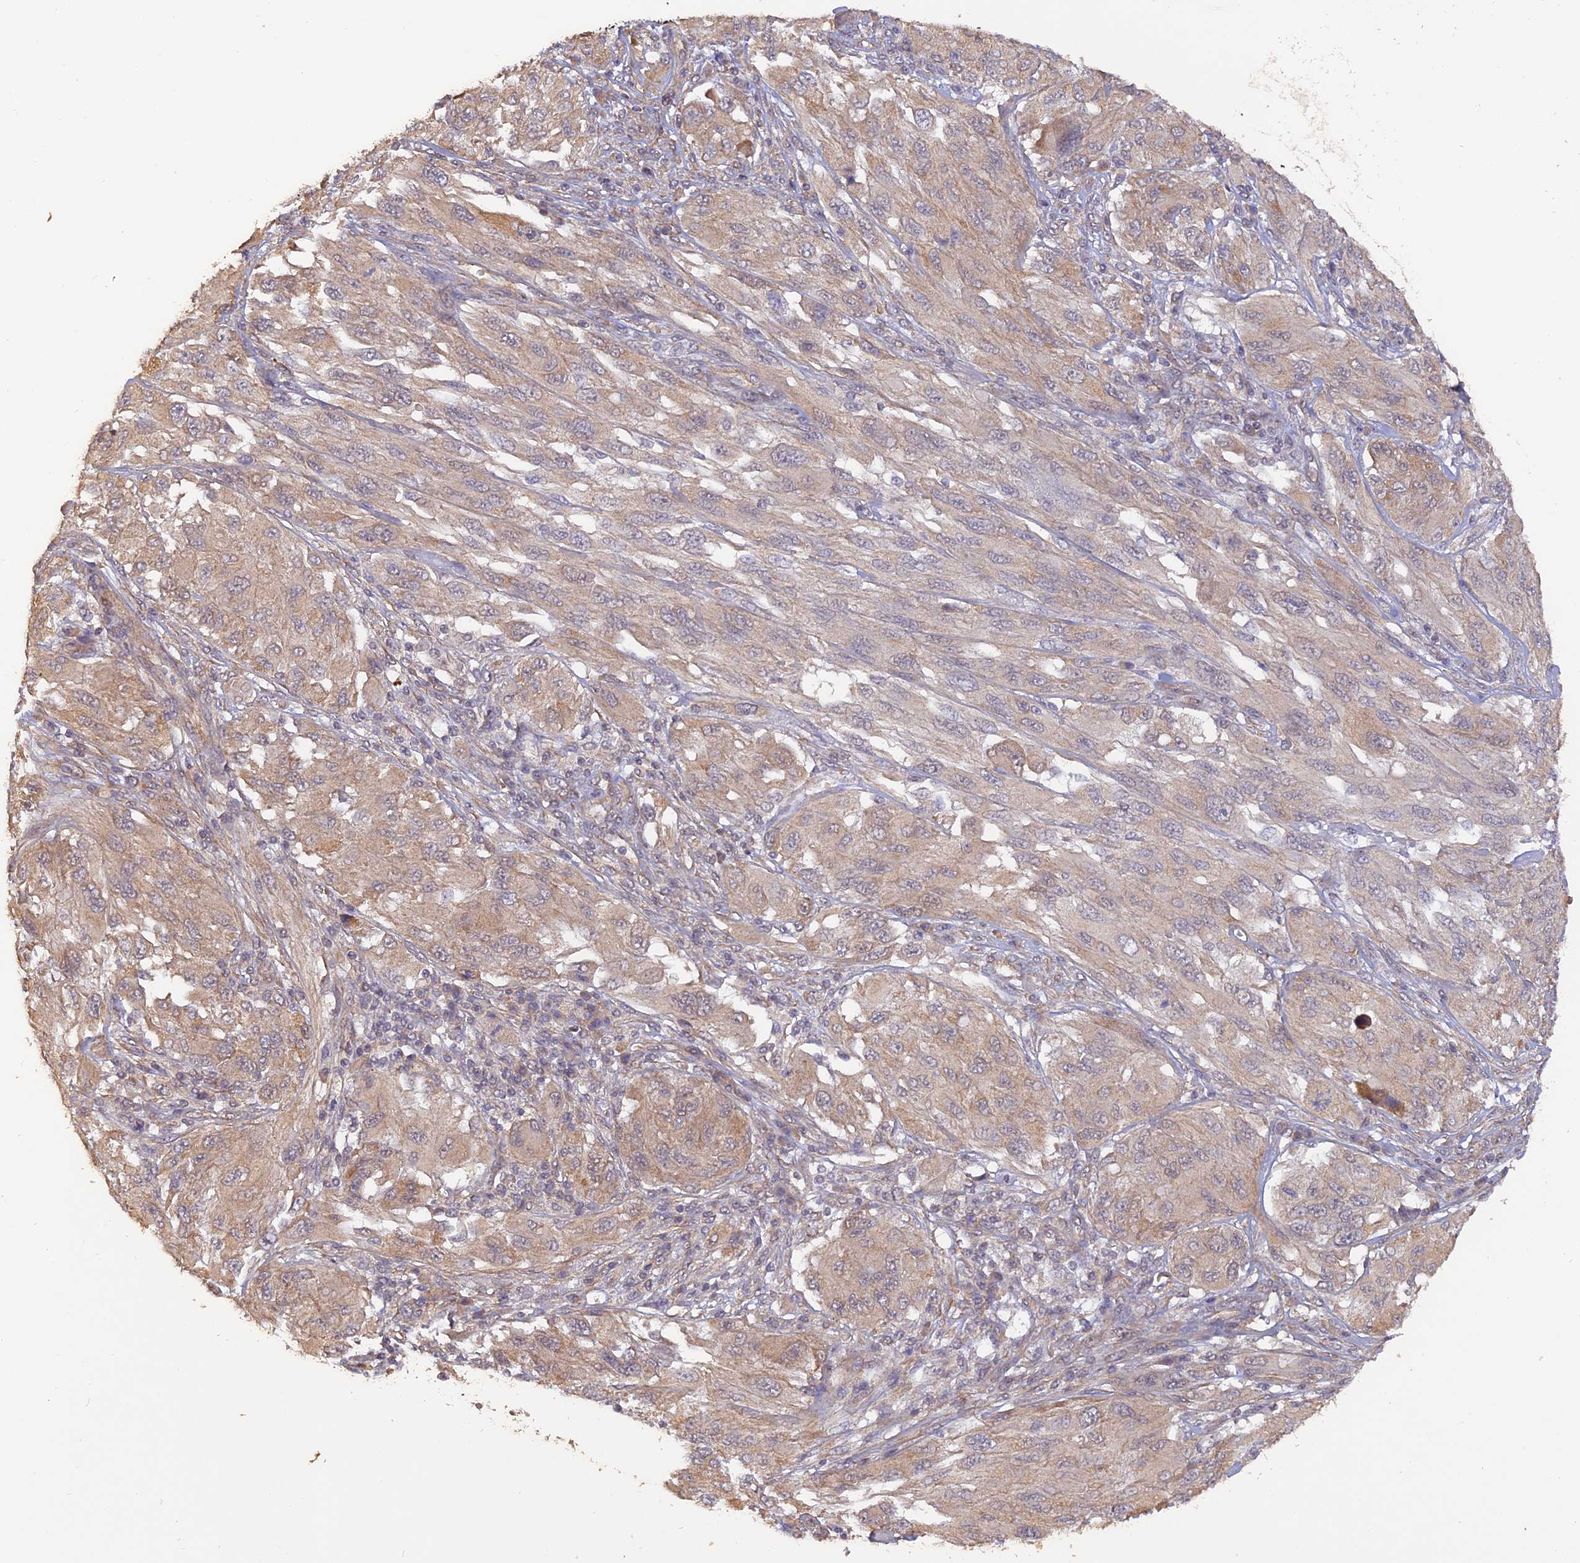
{"staining": {"intensity": "weak", "quantity": ">75%", "location": "cytoplasmic/membranous"}, "tissue": "melanoma", "cell_type": "Tumor cells", "image_type": "cancer", "snomed": [{"axis": "morphology", "description": "Malignant melanoma, NOS"}, {"axis": "topography", "description": "Skin"}], "caption": "This image shows immunohistochemistry (IHC) staining of human melanoma, with low weak cytoplasmic/membranous staining in approximately >75% of tumor cells.", "gene": "PAGR1", "patient": {"sex": "female", "age": 91}}